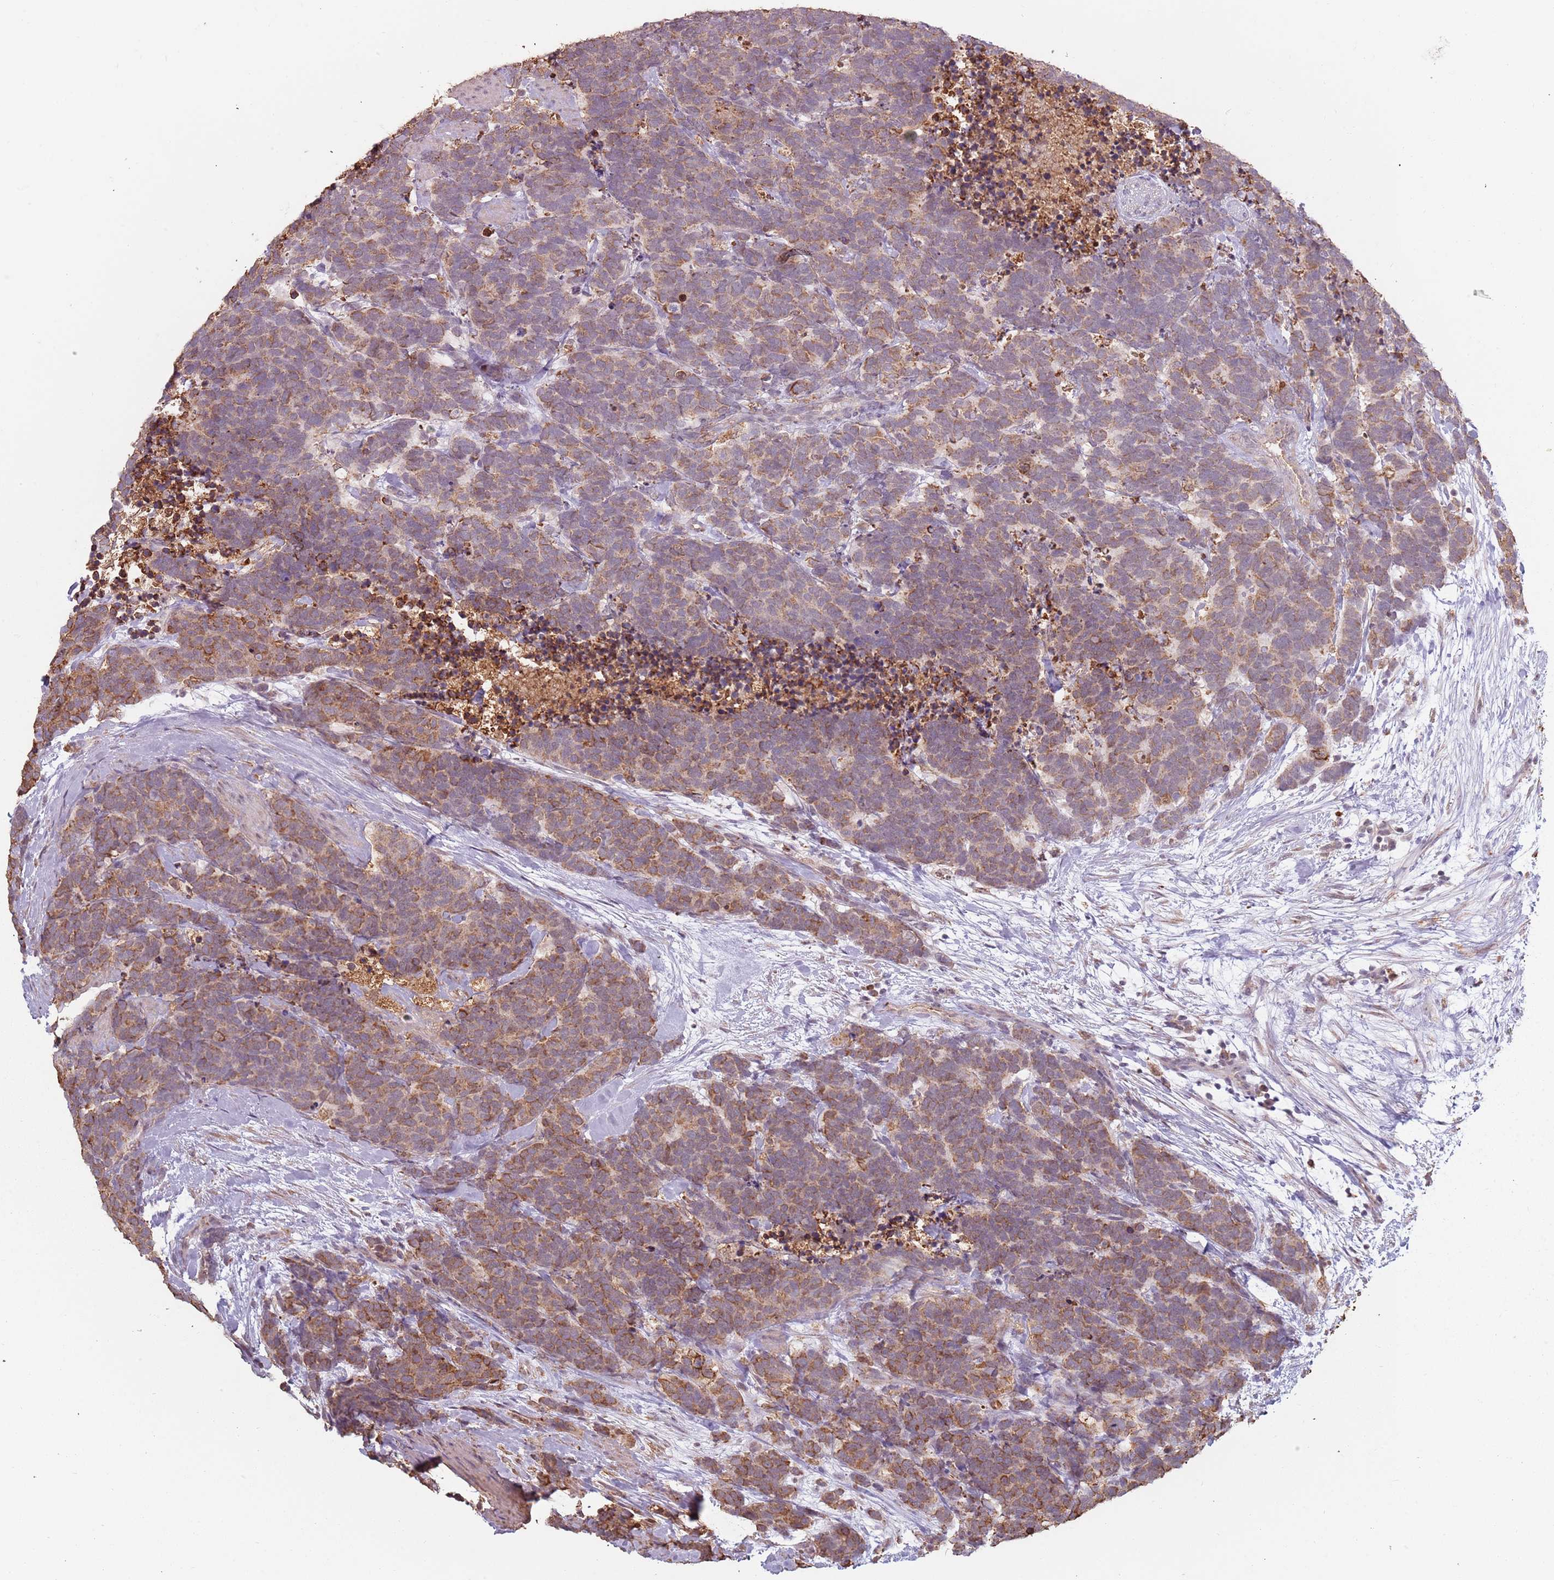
{"staining": {"intensity": "moderate", "quantity": ">75%", "location": "cytoplasmic/membranous"}, "tissue": "carcinoid", "cell_type": "Tumor cells", "image_type": "cancer", "snomed": [{"axis": "morphology", "description": "Carcinoma, NOS"}, {"axis": "morphology", "description": "Carcinoid, malignant, NOS"}, {"axis": "topography", "description": "Prostate"}], "caption": "Approximately >75% of tumor cells in malignant carcinoid display moderate cytoplasmic/membranous protein positivity as visualized by brown immunohistochemical staining.", "gene": "ATOSB", "patient": {"sex": "male", "age": 57}}